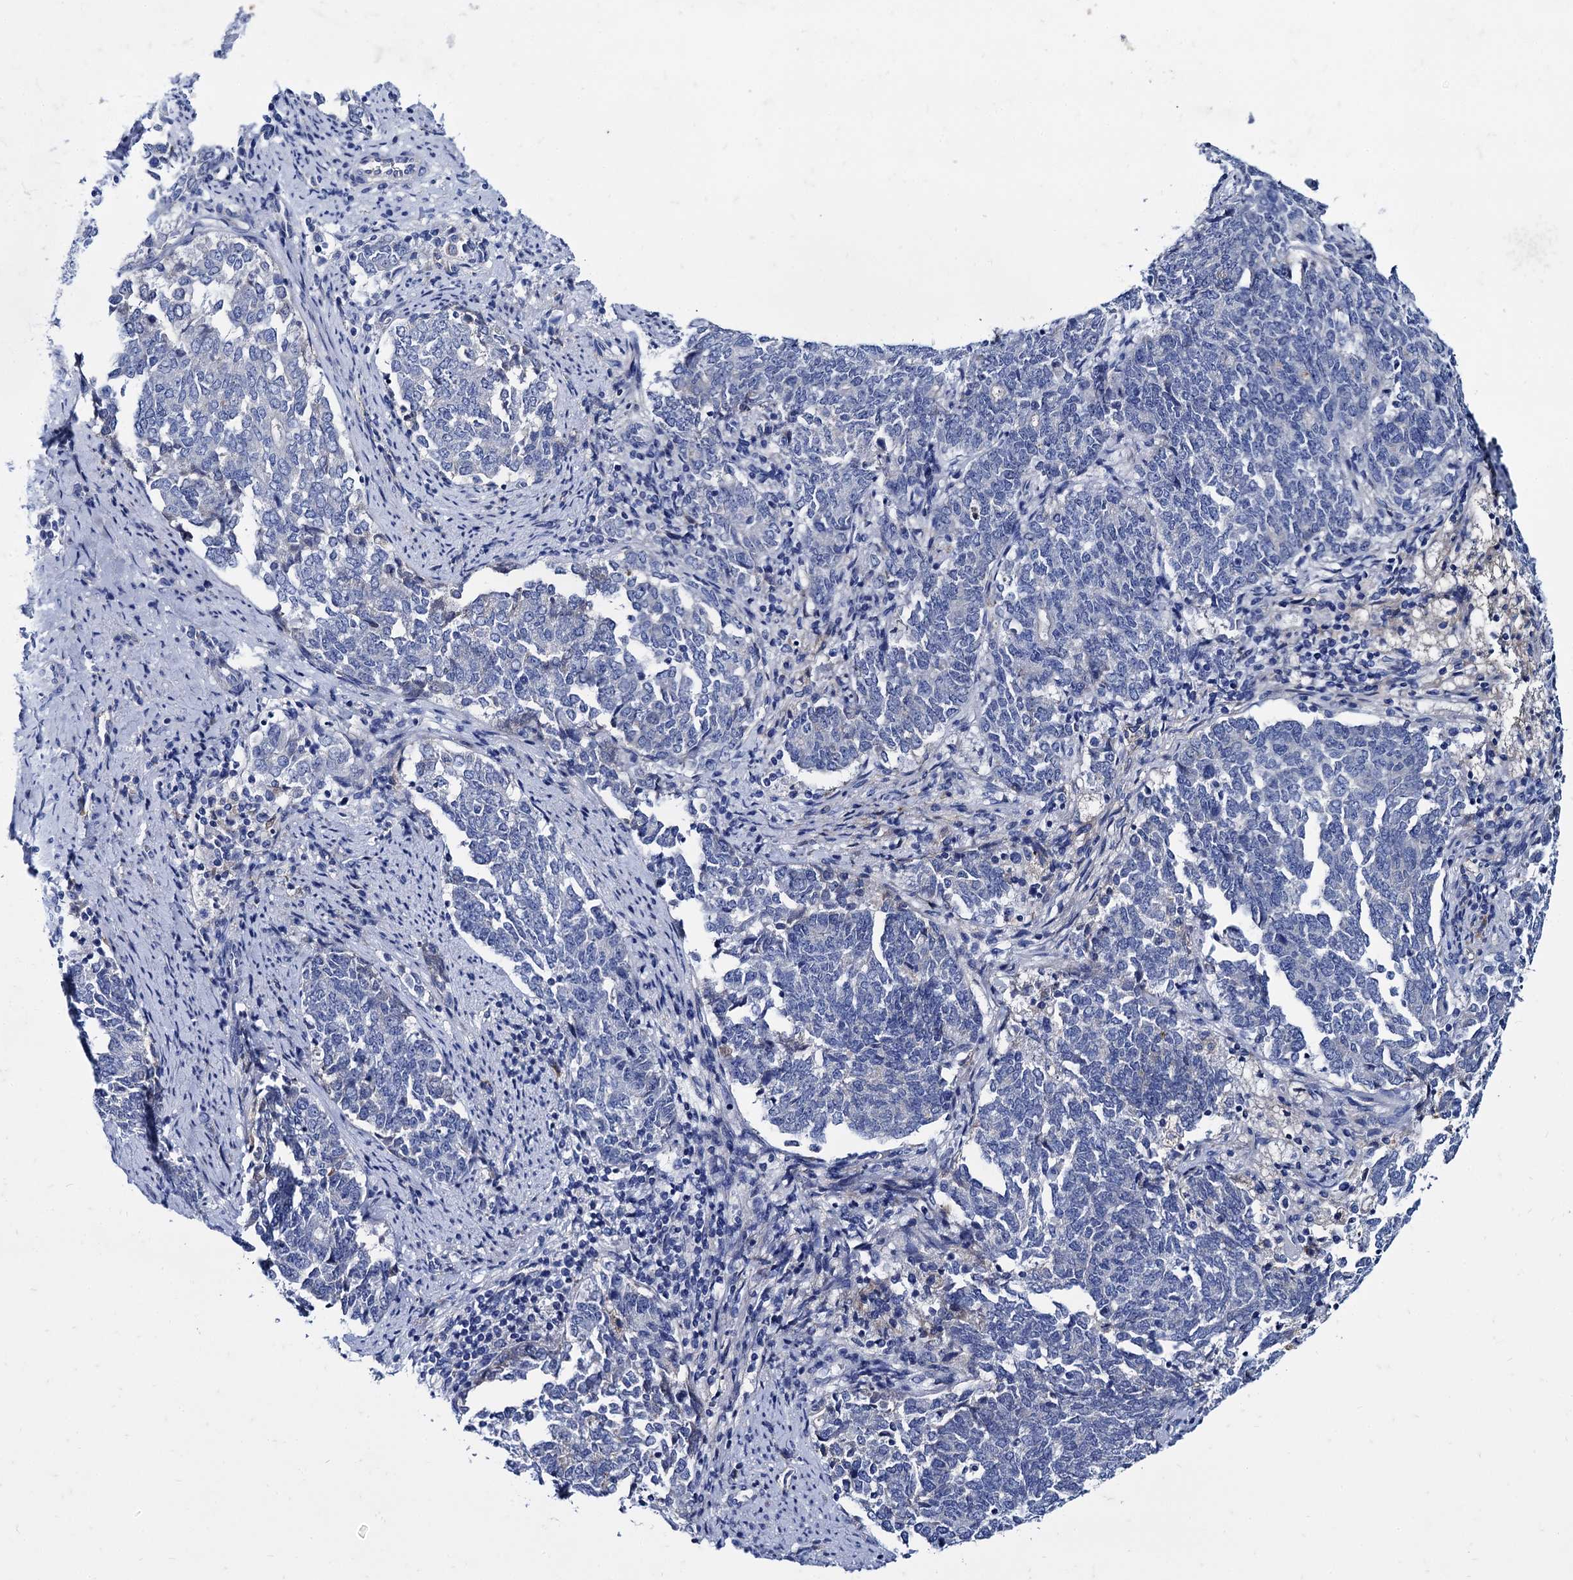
{"staining": {"intensity": "weak", "quantity": "<25%", "location": "cytoplasmic/membranous"}, "tissue": "endometrial cancer", "cell_type": "Tumor cells", "image_type": "cancer", "snomed": [{"axis": "morphology", "description": "Adenocarcinoma, NOS"}, {"axis": "topography", "description": "Endometrium"}], "caption": "A micrograph of endometrial cancer (adenocarcinoma) stained for a protein reveals no brown staining in tumor cells. (Stains: DAB IHC with hematoxylin counter stain, Microscopy: brightfield microscopy at high magnification).", "gene": "TMEM72", "patient": {"sex": "female", "age": 80}}